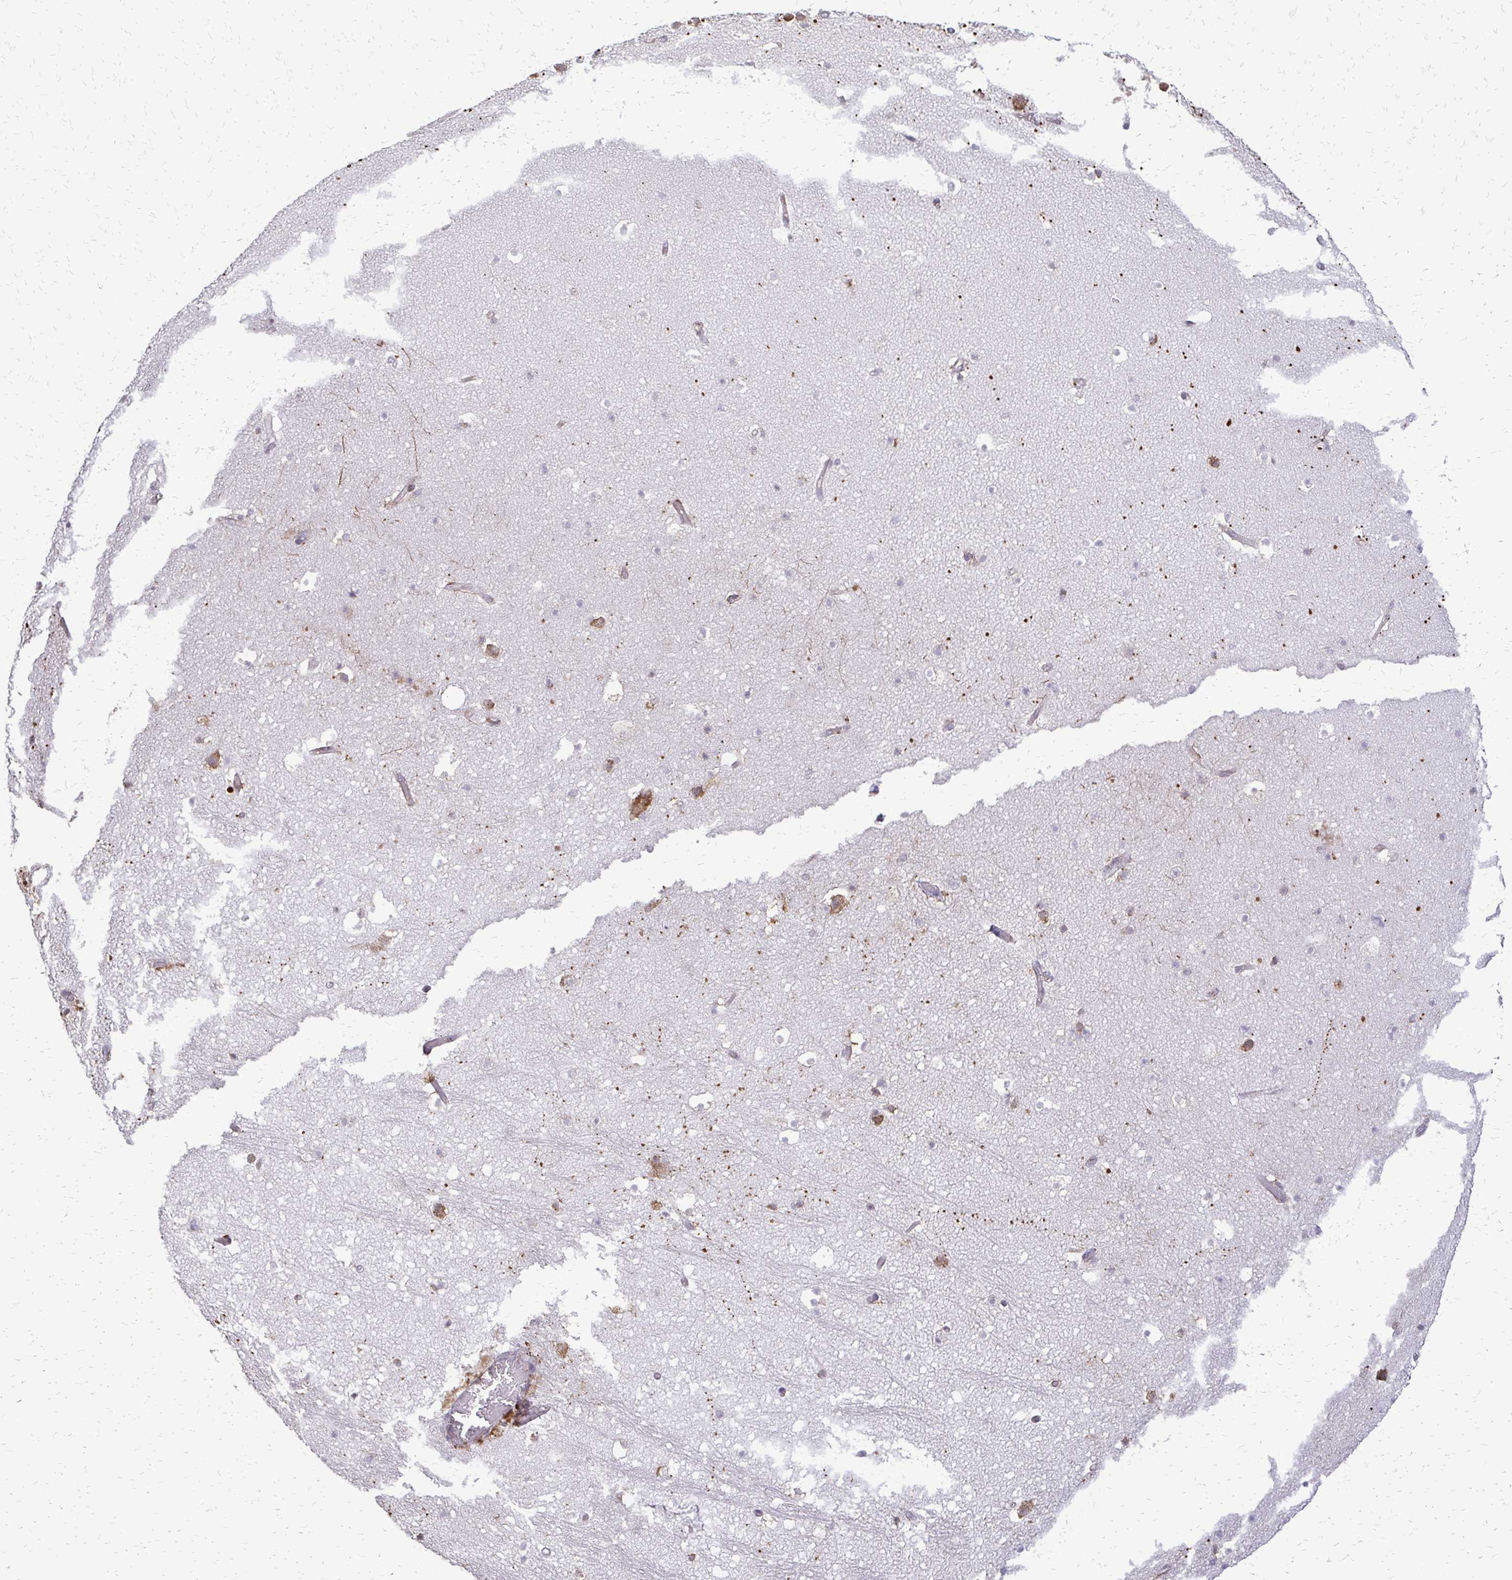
{"staining": {"intensity": "weak", "quantity": "<25%", "location": "cytoplasmic/membranous"}, "tissue": "hippocampus", "cell_type": "Glial cells", "image_type": "normal", "snomed": [{"axis": "morphology", "description": "Normal tissue, NOS"}, {"axis": "topography", "description": "Hippocampus"}], "caption": "DAB (3,3'-diaminobenzidine) immunohistochemical staining of normal human hippocampus displays no significant positivity in glial cells.", "gene": "RPS3", "patient": {"sex": "male", "age": 26}}